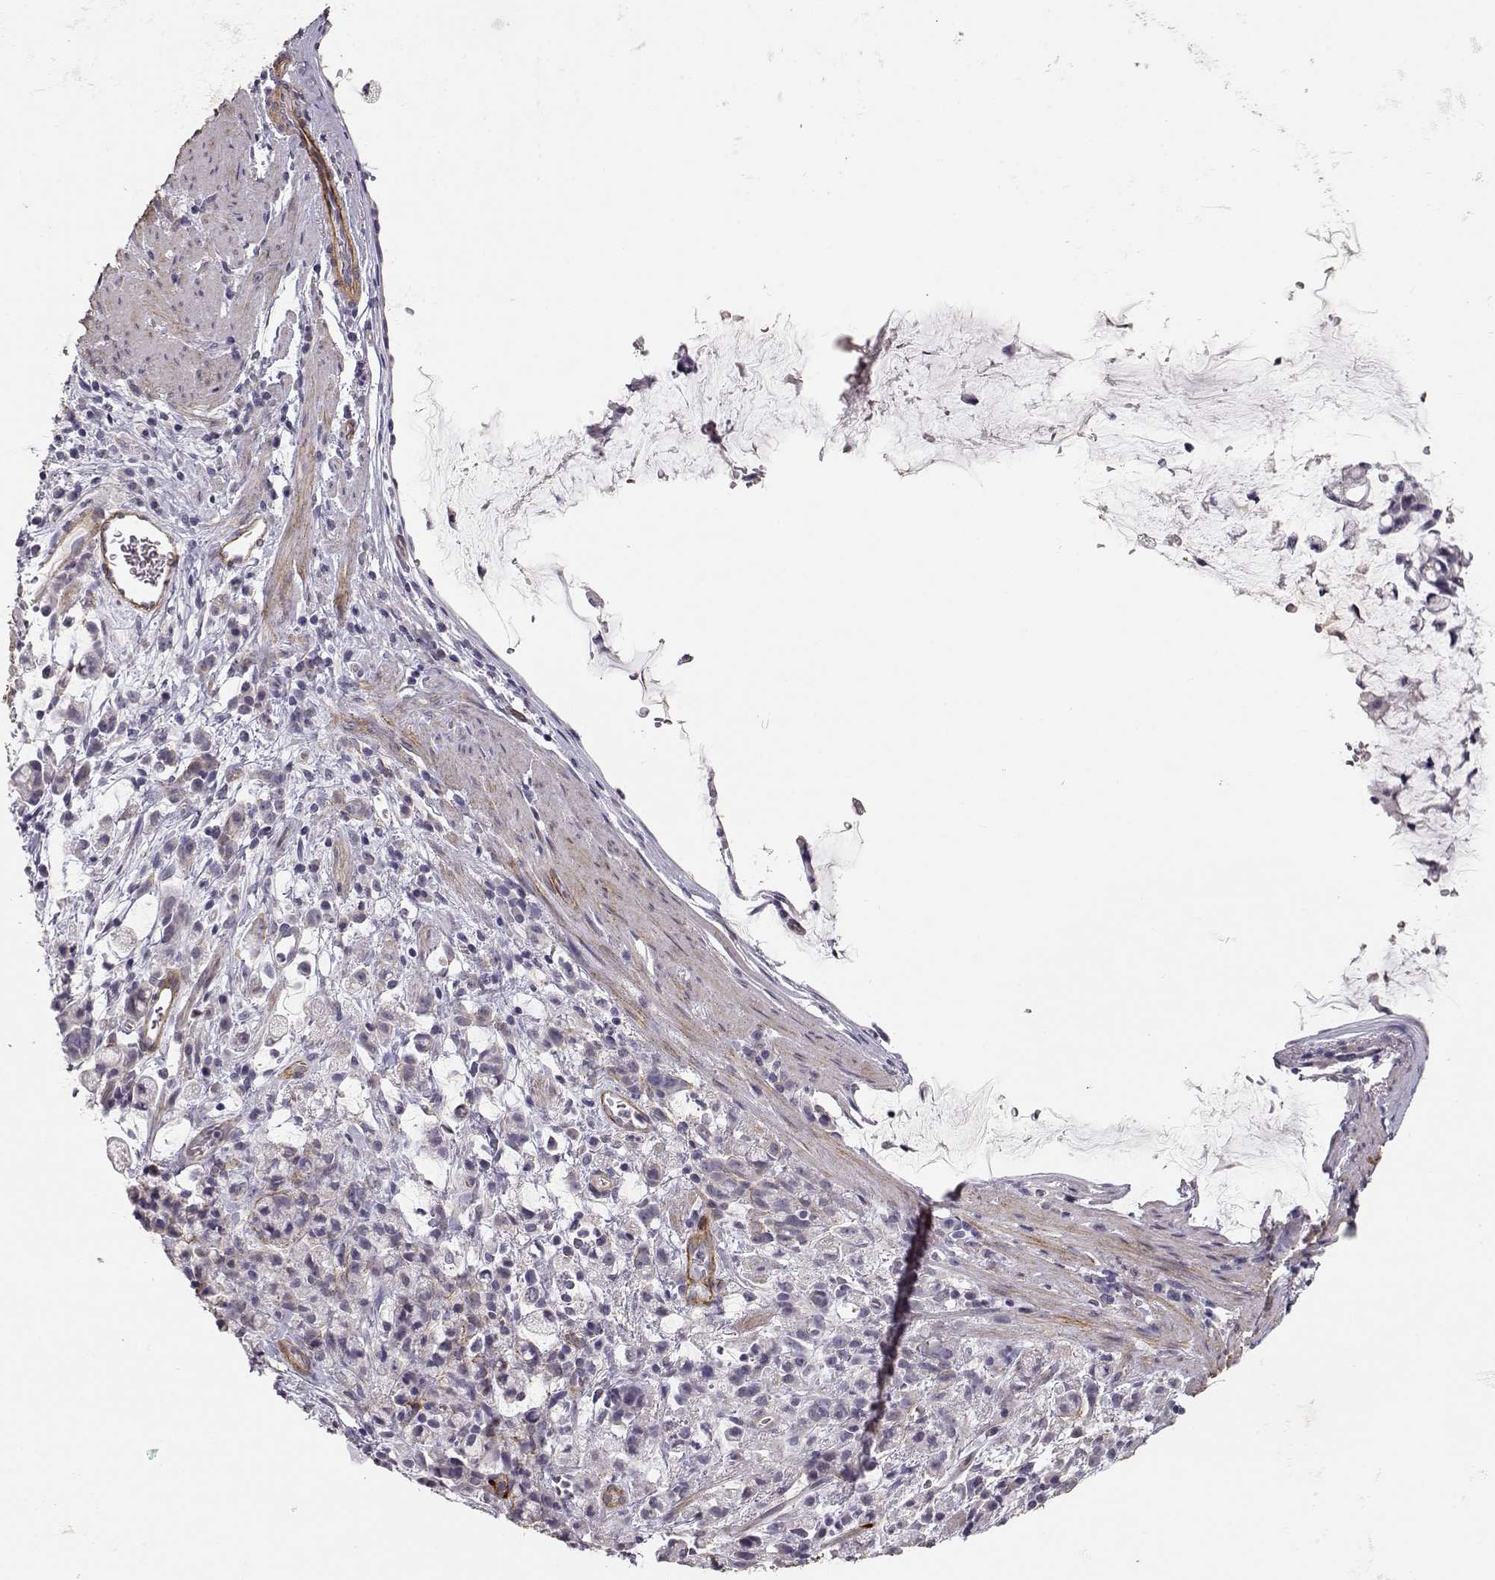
{"staining": {"intensity": "negative", "quantity": "none", "location": "none"}, "tissue": "stomach cancer", "cell_type": "Tumor cells", "image_type": "cancer", "snomed": [{"axis": "morphology", "description": "Adenocarcinoma, NOS"}, {"axis": "topography", "description": "Stomach"}], "caption": "The histopathology image reveals no staining of tumor cells in stomach adenocarcinoma.", "gene": "LAMA5", "patient": {"sex": "female", "age": 60}}